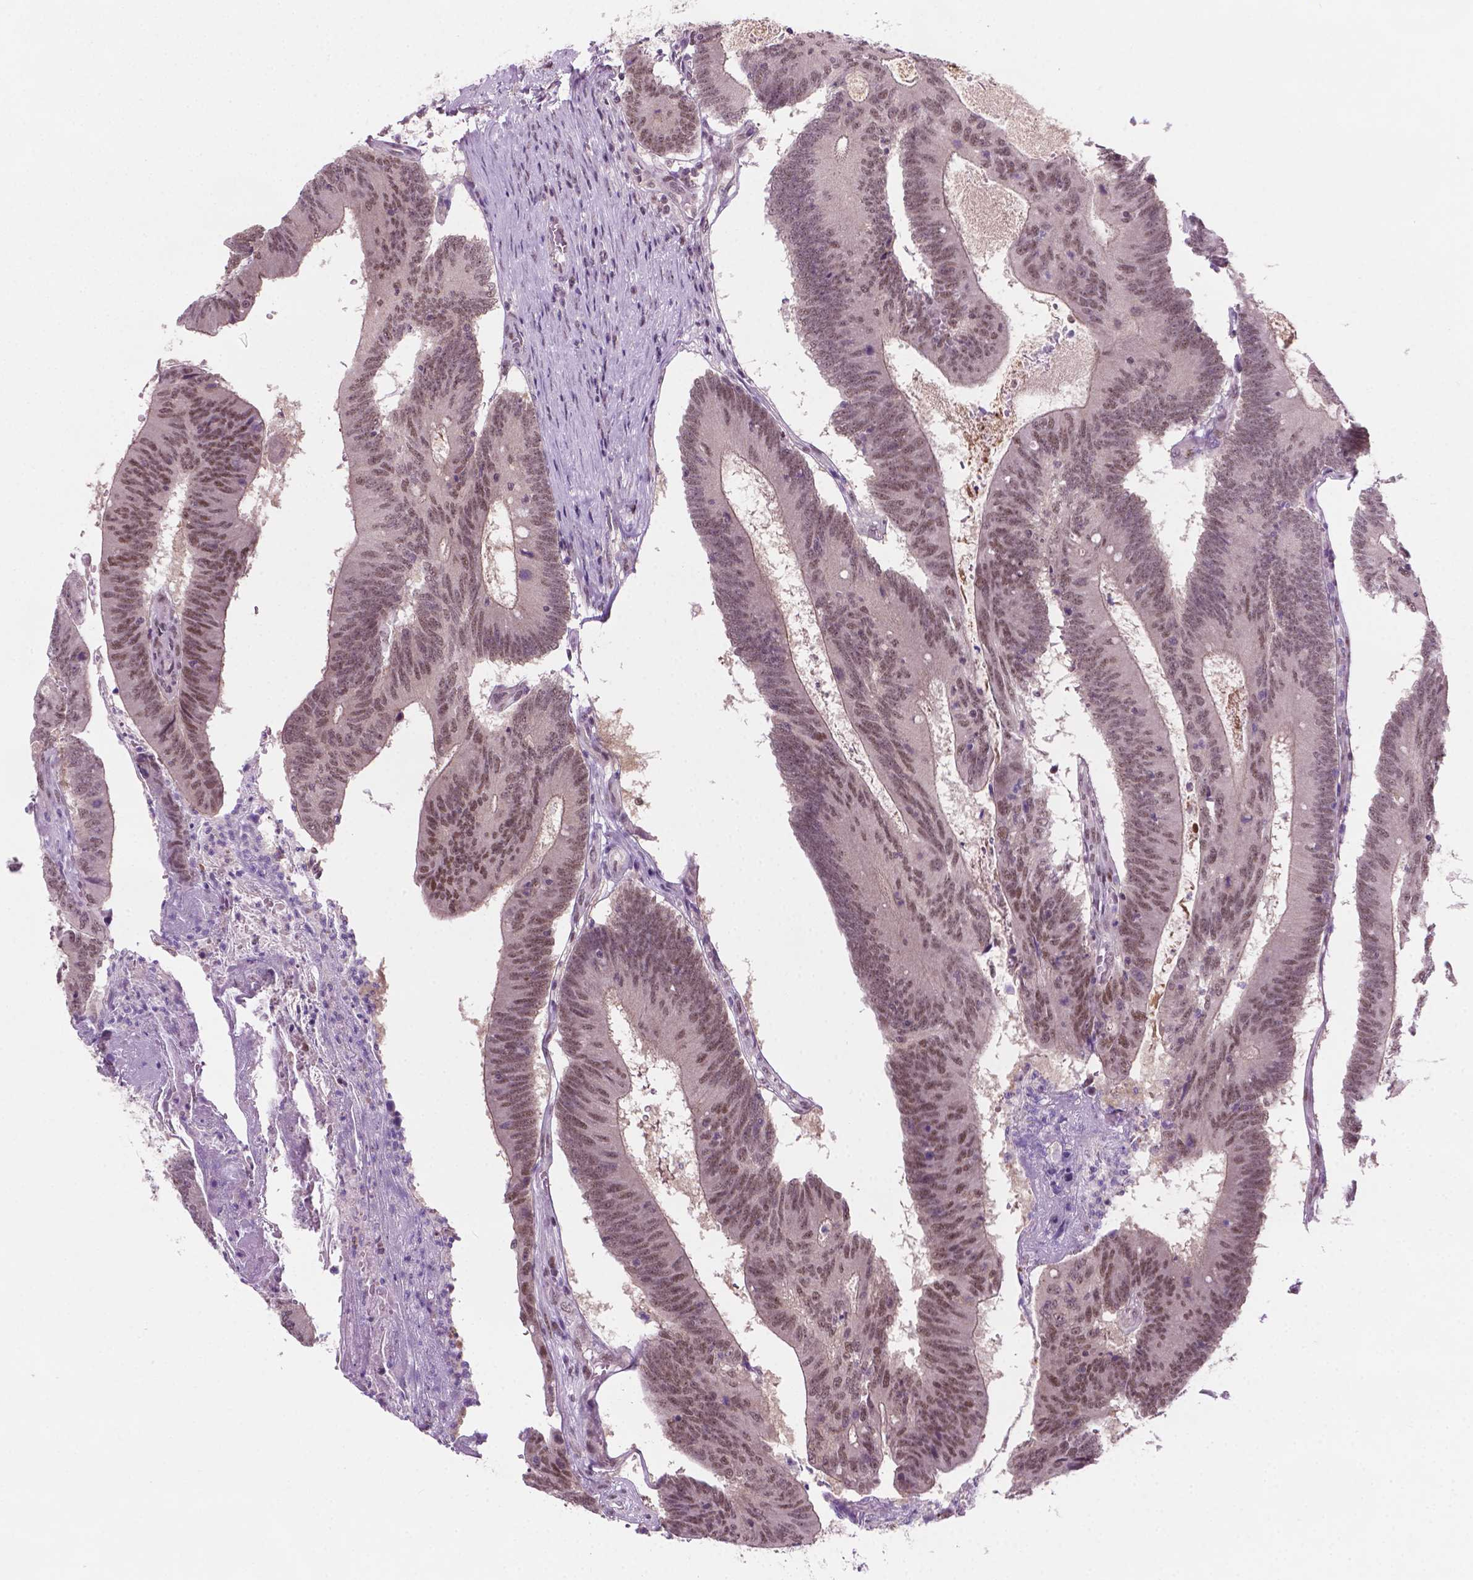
{"staining": {"intensity": "moderate", "quantity": ">75%", "location": "nuclear"}, "tissue": "colorectal cancer", "cell_type": "Tumor cells", "image_type": "cancer", "snomed": [{"axis": "morphology", "description": "Adenocarcinoma, NOS"}, {"axis": "topography", "description": "Colon"}], "caption": "Adenocarcinoma (colorectal) tissue exhibits moderate nuclear staining in about >75% of tumor cells, visualized by immunohistochemistry. (DAB IHC with brightfield microscopy, high magnification).", "gene": "PHAX", "patient": {"sex": "female", "age": 70}}